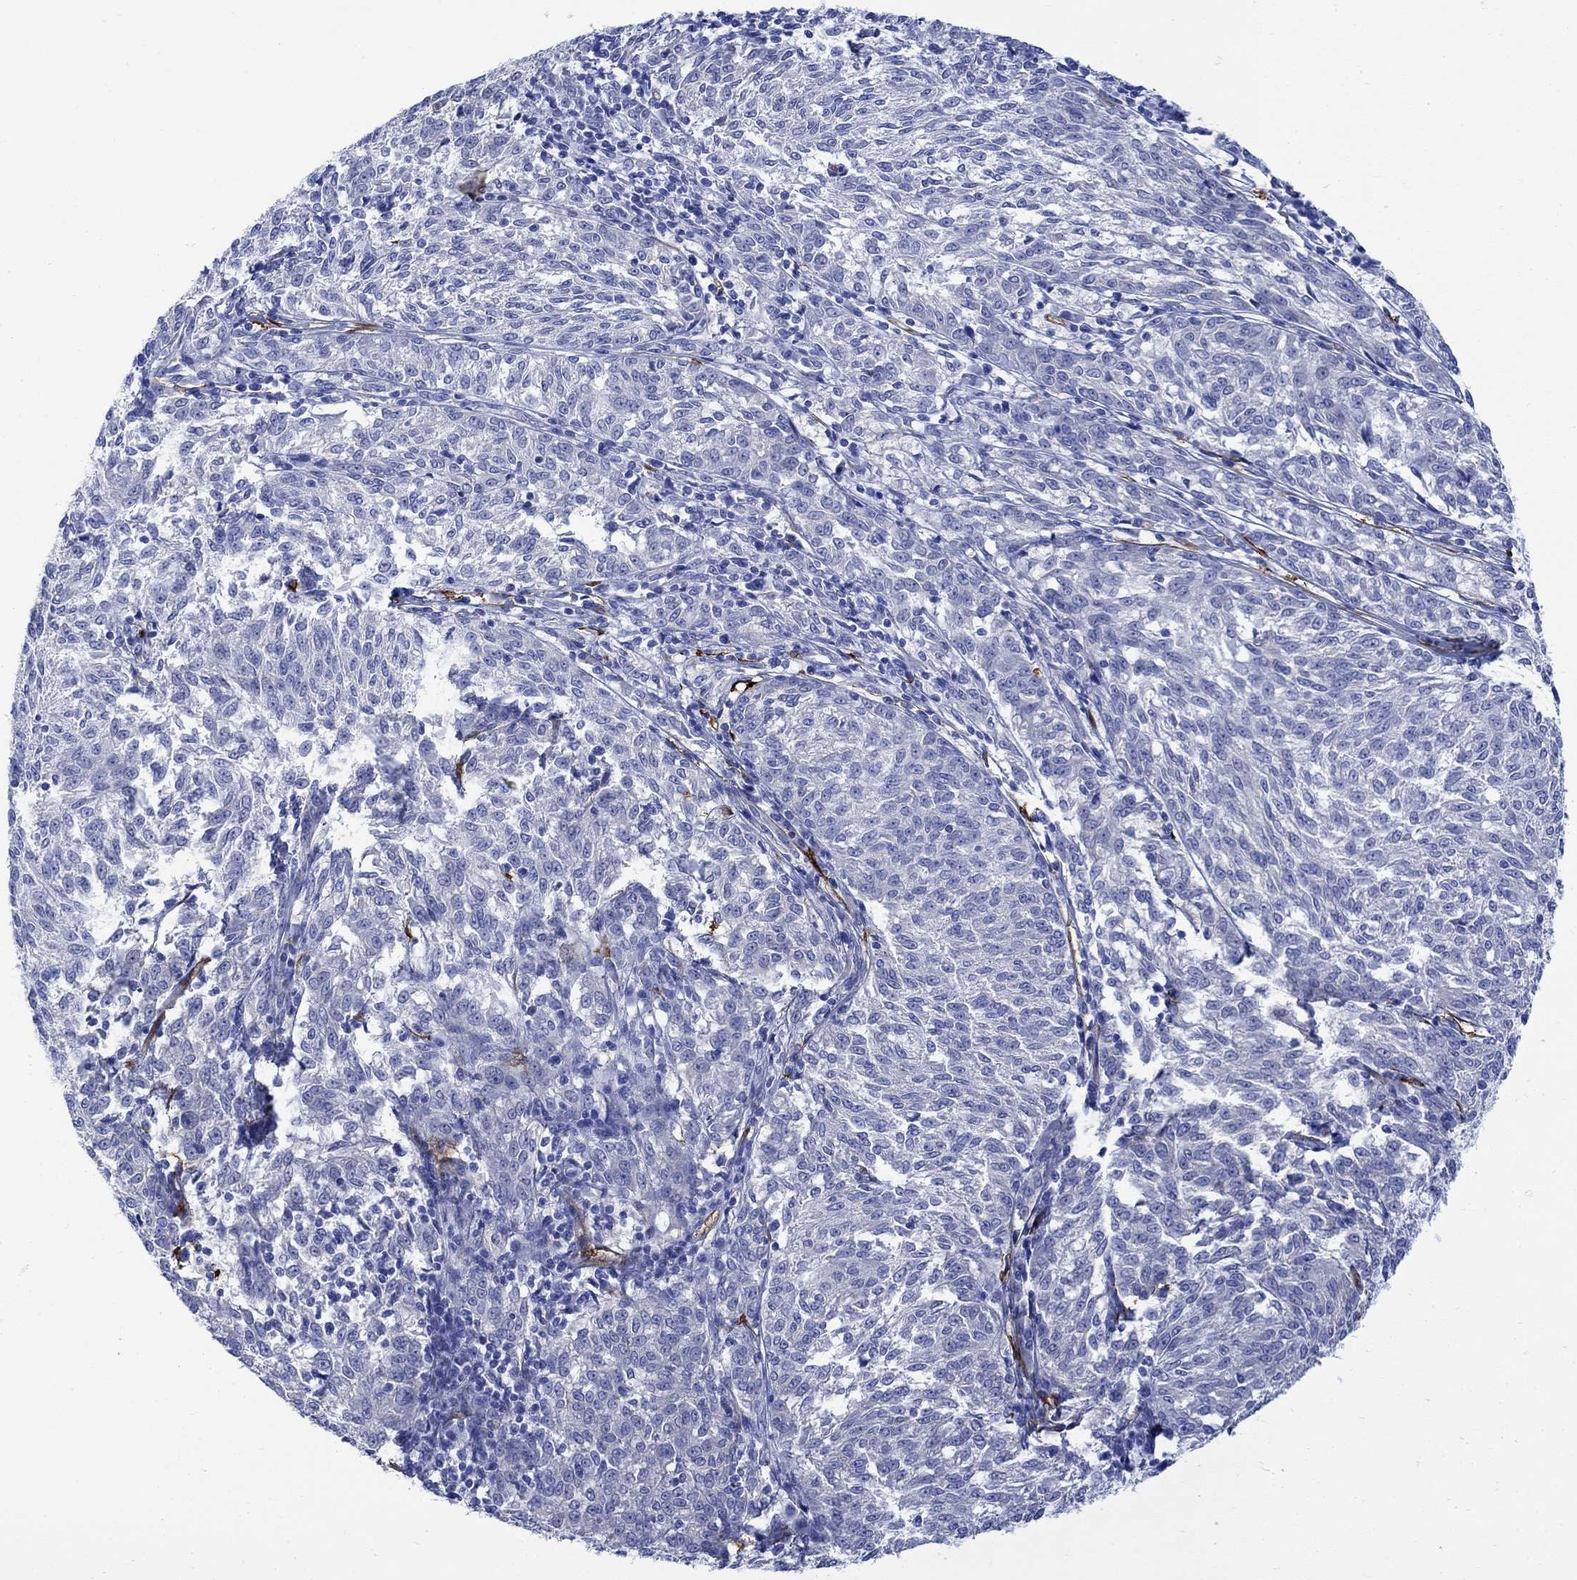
{"staining": {"intensity": "negative", "quantity": "none", "location": "none"}, "tissue": "melanoma", "cell_type": "Tumor cells", "image_type": "cancer", "snomed": [{"axis": "morphology", "description": "Malignant melanoma, NOS"}, {"axis": "topography", "description": "Skin"}], "caption": "Immunohistochemistry (IHC) photomicrograph of neoplastic tissue: human malignant melanoma stained with DAB (3,3'-diaminobenzidine) demonstrates no significant protein expression in tumor cells. The staining is performed using DAB brown chromogen with nuclei counter-stained in using hematoxylin.", "gene": "TGM2", "patient": {"sex": "female", "age": 72}}